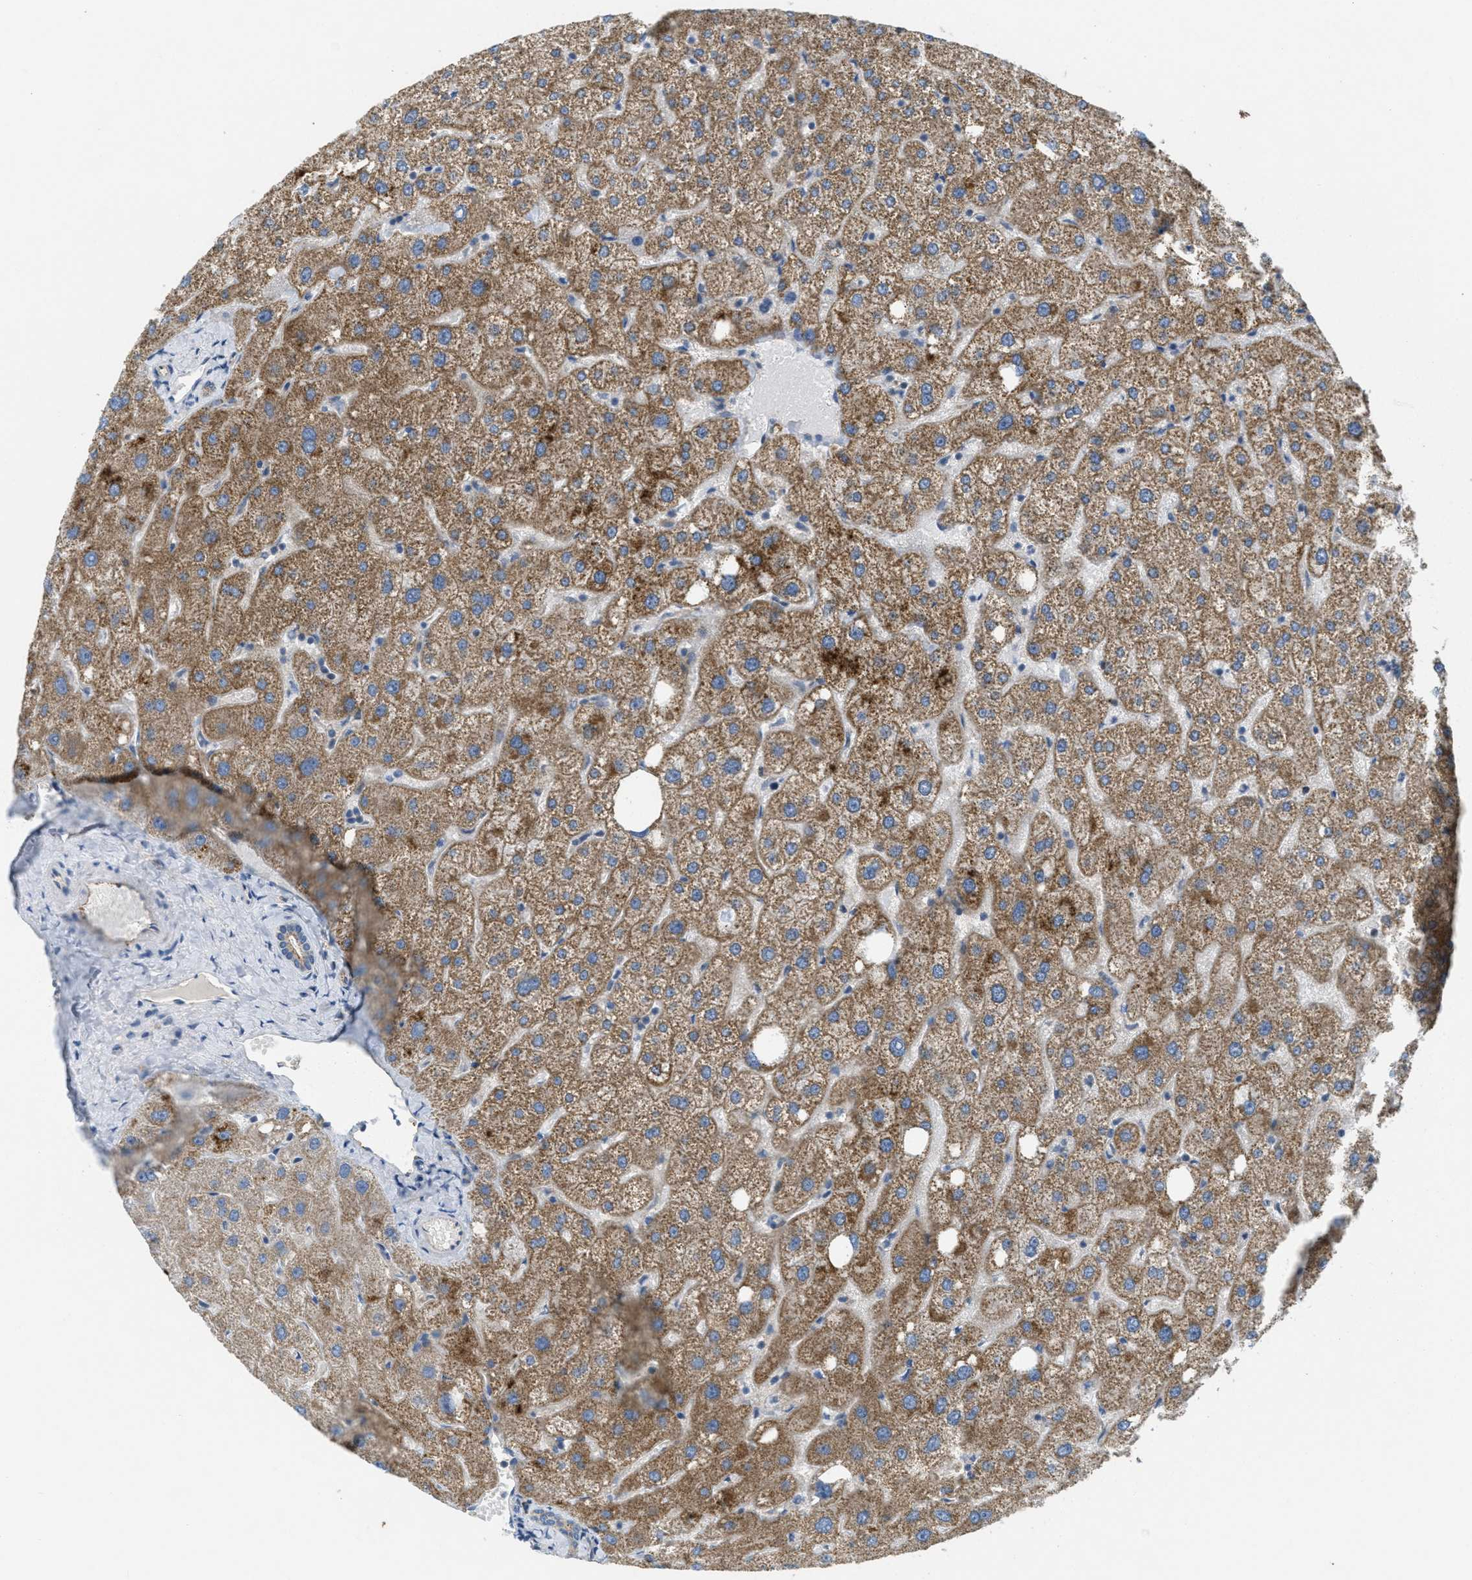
{"staining": {"intensity": "weak", "quantity": ">75%", "location": "cytoplasmic/membranous"}, "tissue": "liver", "cell_type": "Cholangiocytes", "image_type": "normal", "snomed": [{"axis": "morphology", "description": "Normal tissue, NOS"}, {"axis": "topography", "description": "Liver"}], "caption": "Liver stained for a protein shows weak cytoplasmic/membranous positivity in cholangiocytes. (brown staining indicates protein expression, while blue staining denotes nuclei).", "gene": "BTN3A1", "patient": {"sex": "male", "age": 73}}